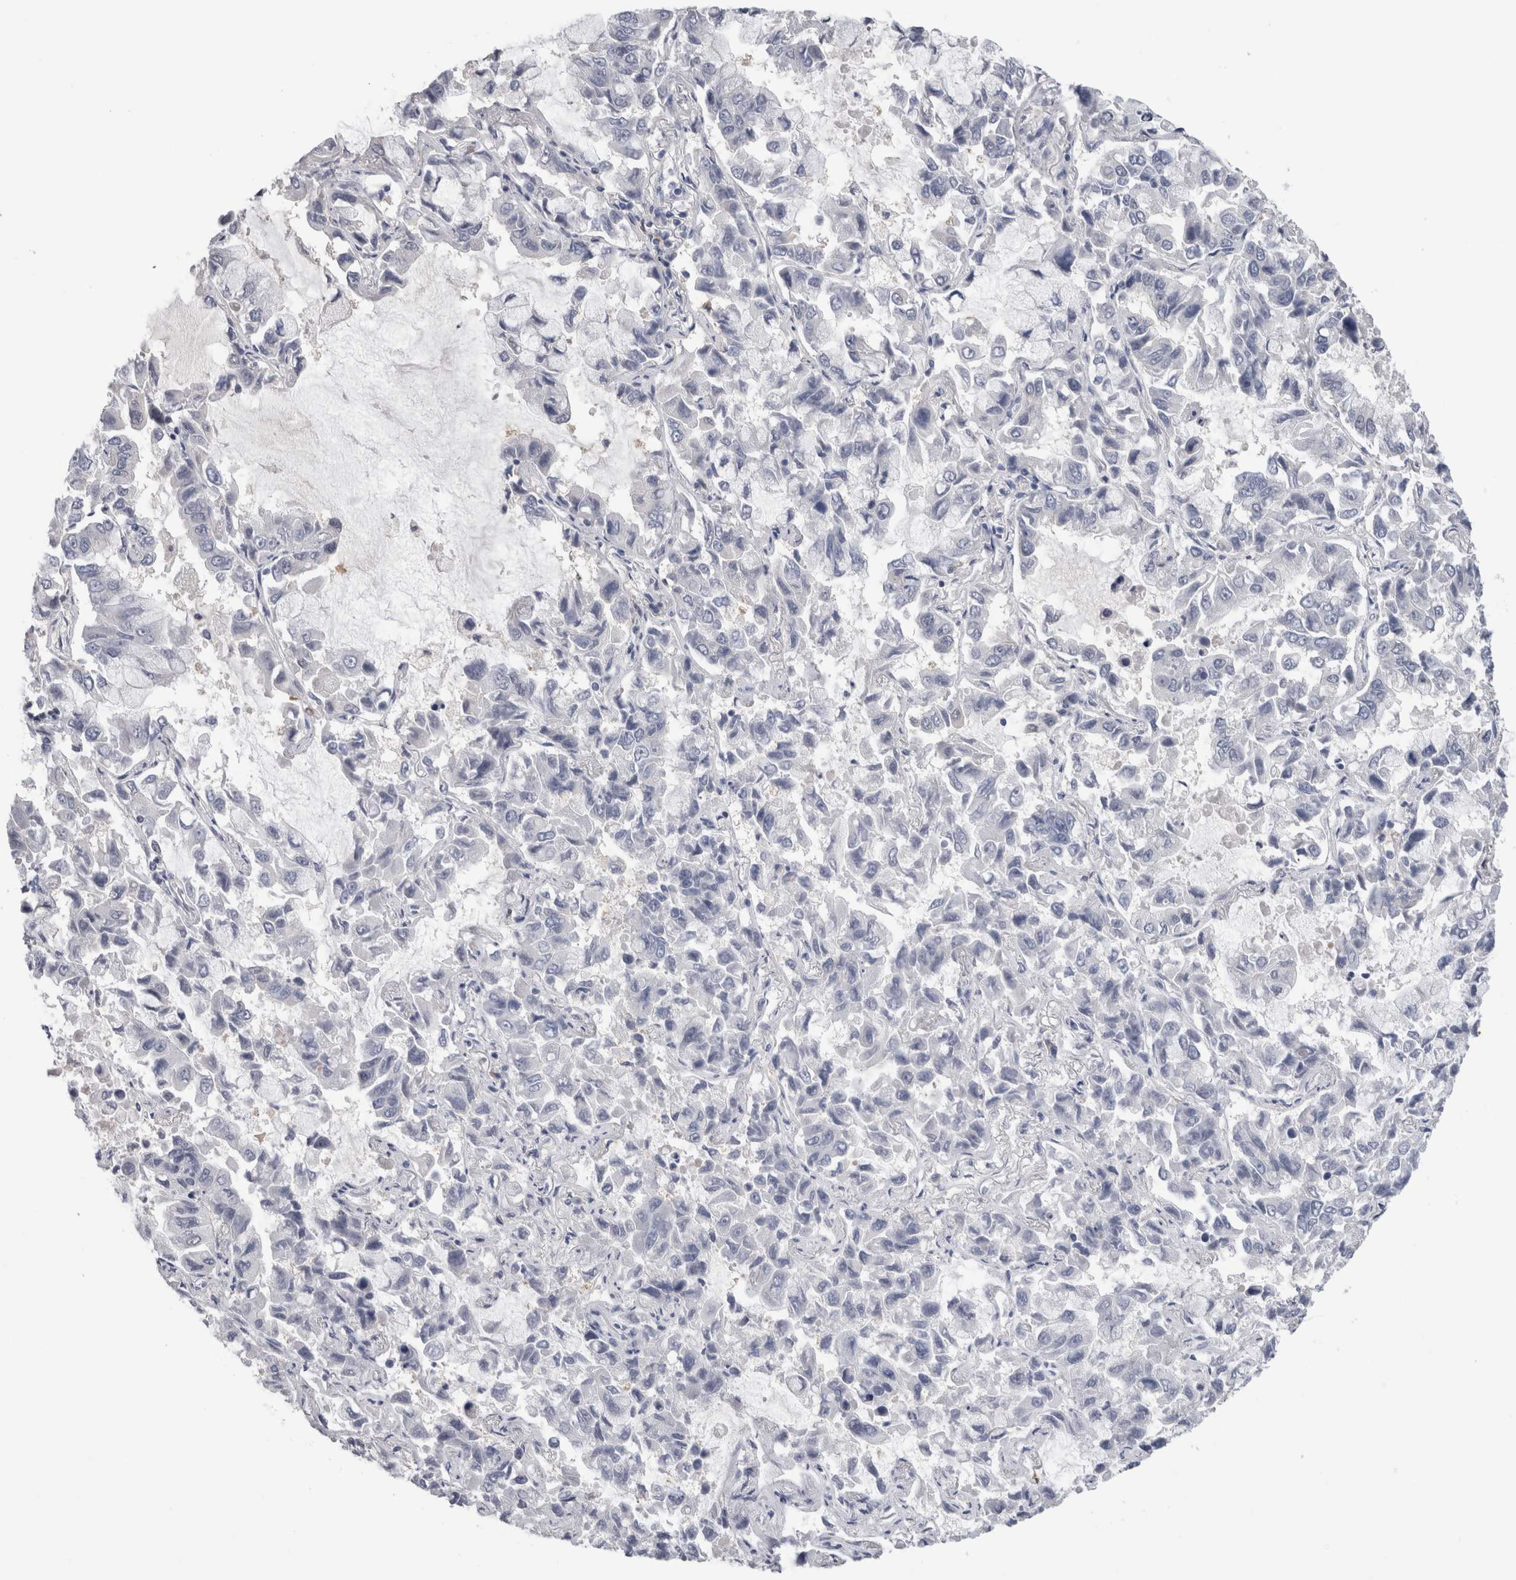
{"staining": {"intensity": "negative", "quantity": "none", "location": "none"}, "tissue": "lung cancer", "cell_type": "Tumor cells", "image_type": "cancer", "snomed": [{"axis": "morphology", "description": "Adenocarcinoma, NOS"}, {"axis": "topography", "description": "Lung"}], "caption": "This is a histopathology image of IHC staining of lung adenocarcinoma, which shows no staining in tumor cells.", "gene": "SCRN1", "patient": {"sex": "male", "age": 64}}